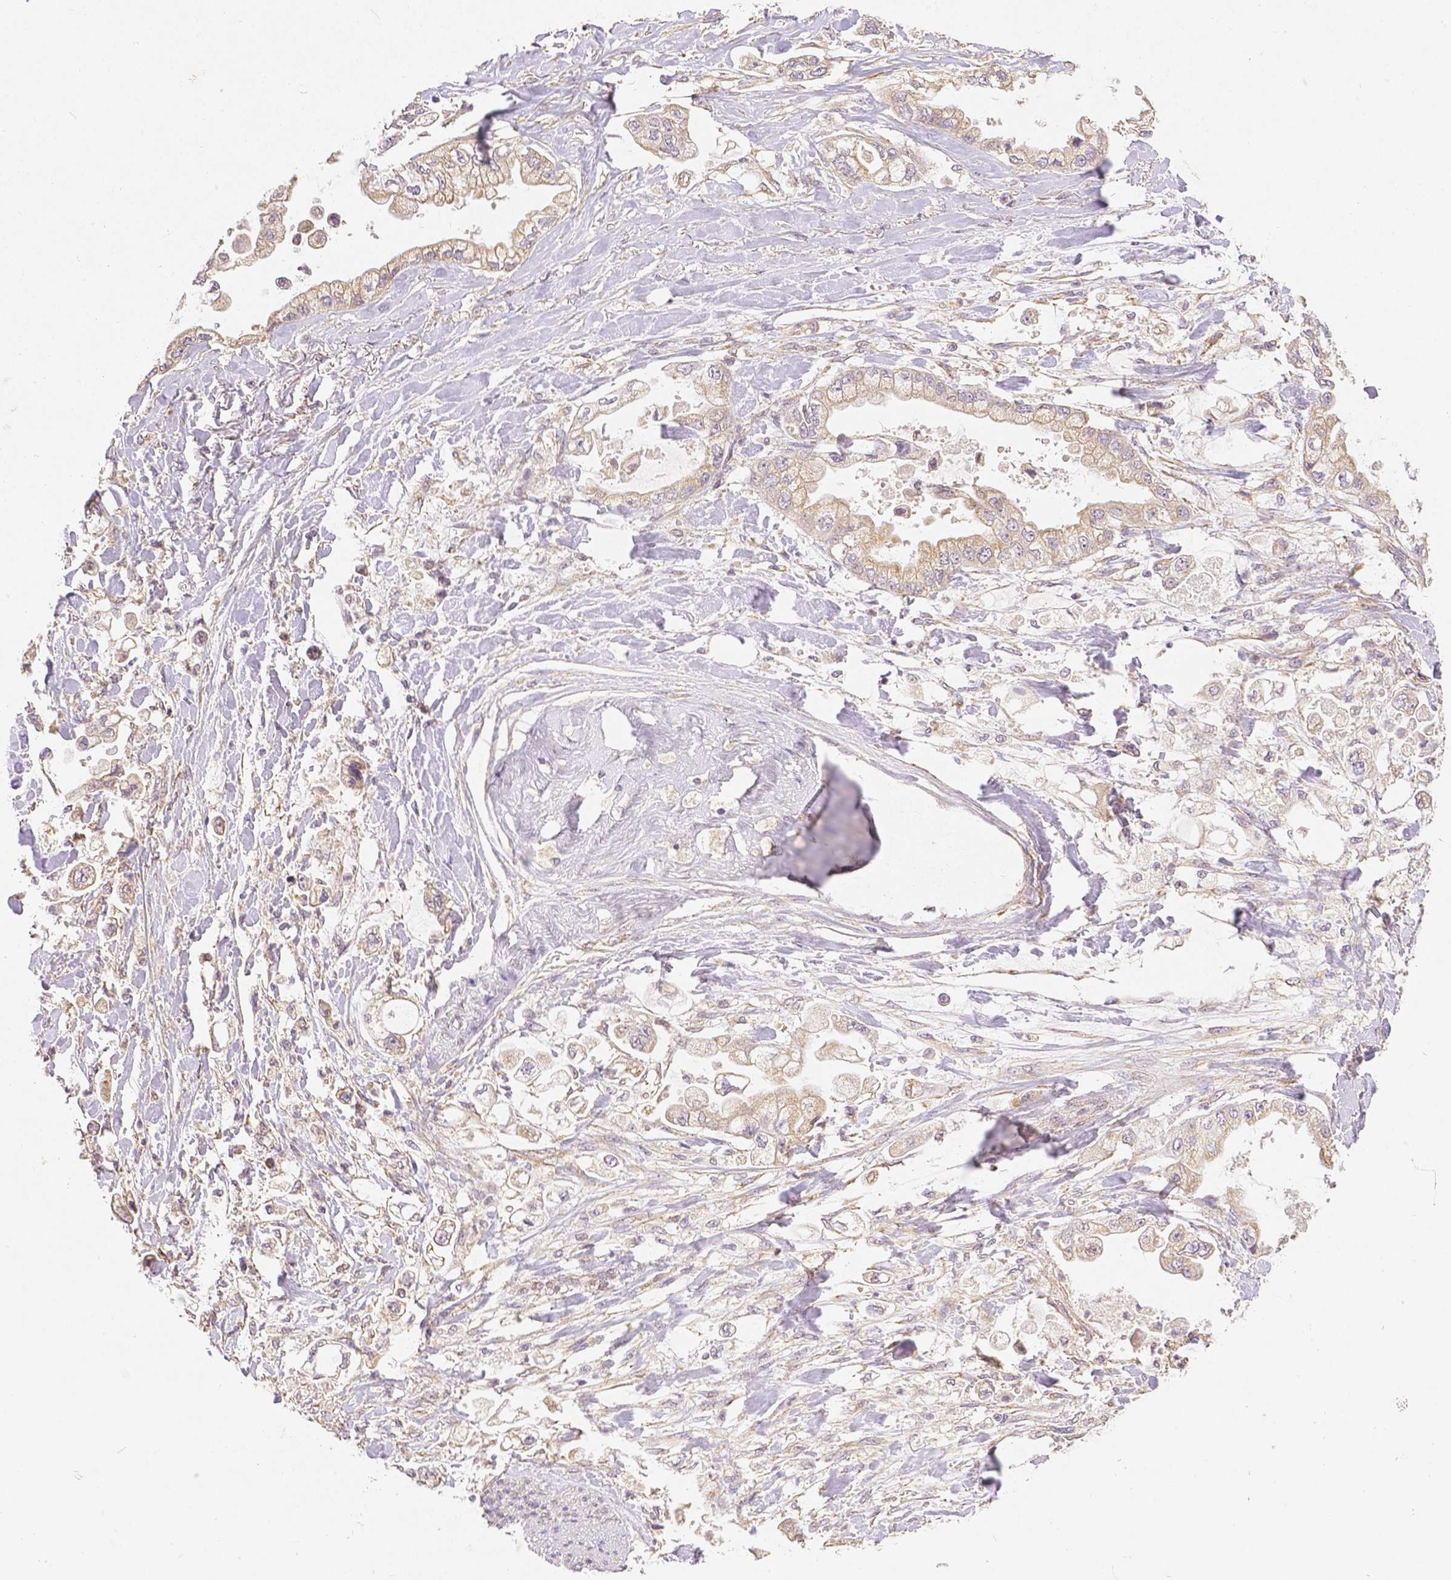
{"staining": {"intensity": "moderate", "quantity": ">75%", "location": "cytoplasmic/membranous"}, "tissue": "stomach cancer", "cell_type": "Tumor cells", "image_type": "cancer", "snomed": [{"axis": "morphology", "description": "Adenocarcinoma, NOS"}, {"axis": "topography", "description": "Stomach"}], "caption": "Protein staining of stomach cancer tissue shows moderate cytoplasmic/membranous expression in approximately >75% of tumor cells.", "gene": "RHOT1", "patient": {"sex": "male", "age": 62}}